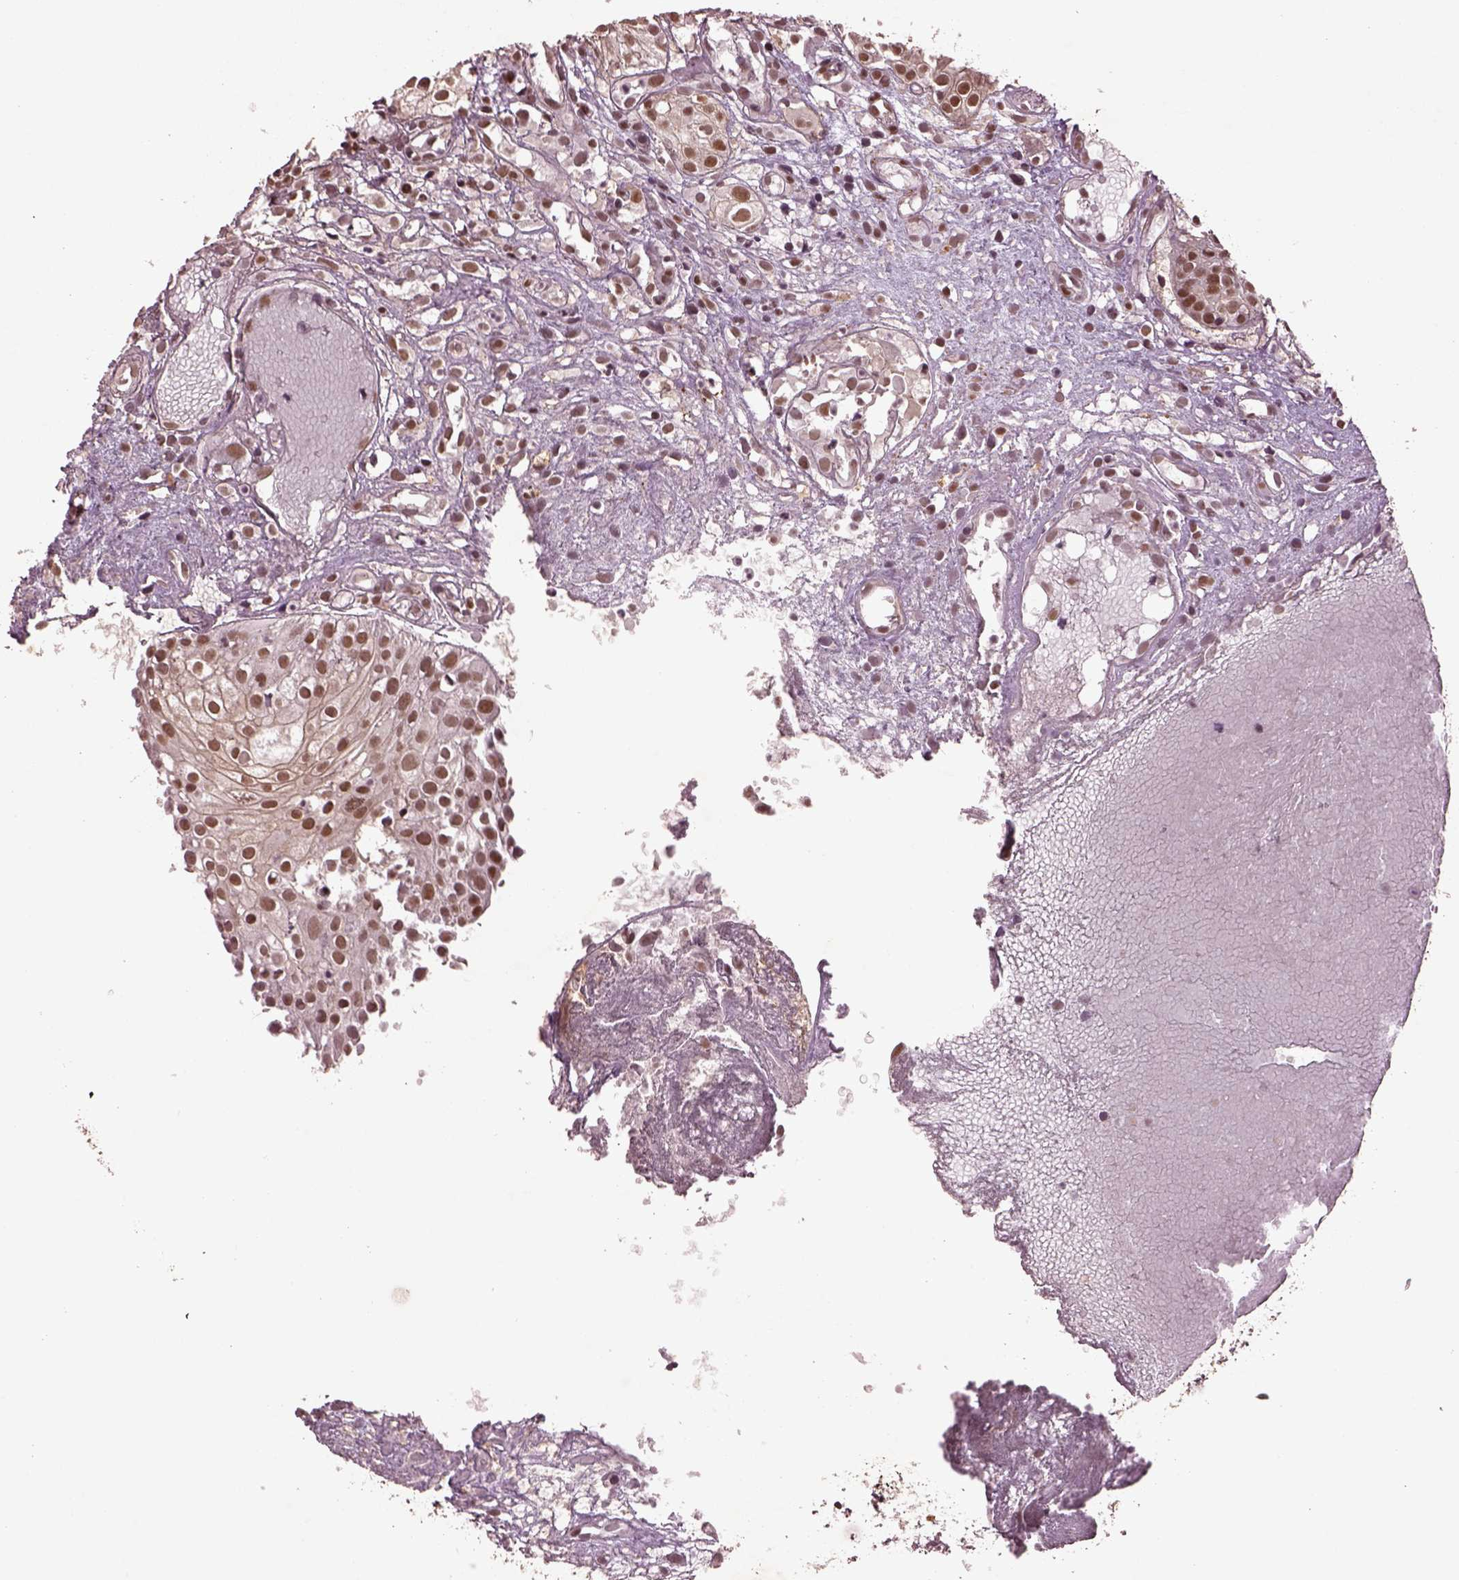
{"staining": {"intensity": "moderate", "quantity": ">75%", "location": "nuclear"}, "tissue": "prostate cancer", "cell_type": "Tumor cells", "image_type": "cancer", "snomed": [{"axis": "morphology", "description": "Adenocarcinoma, High grade"}, {"axis": "topography", "description": "Prostate"}], "caption": "Immunohistochemistry (DAB) staining of human prostate cancer (adenocarcinoma (high-grade)) displays moderate nuclear protein positivity in about >75% of tumor cells.", "gene": "BRD9", "patient": {"sex": "male", "age": 79}}